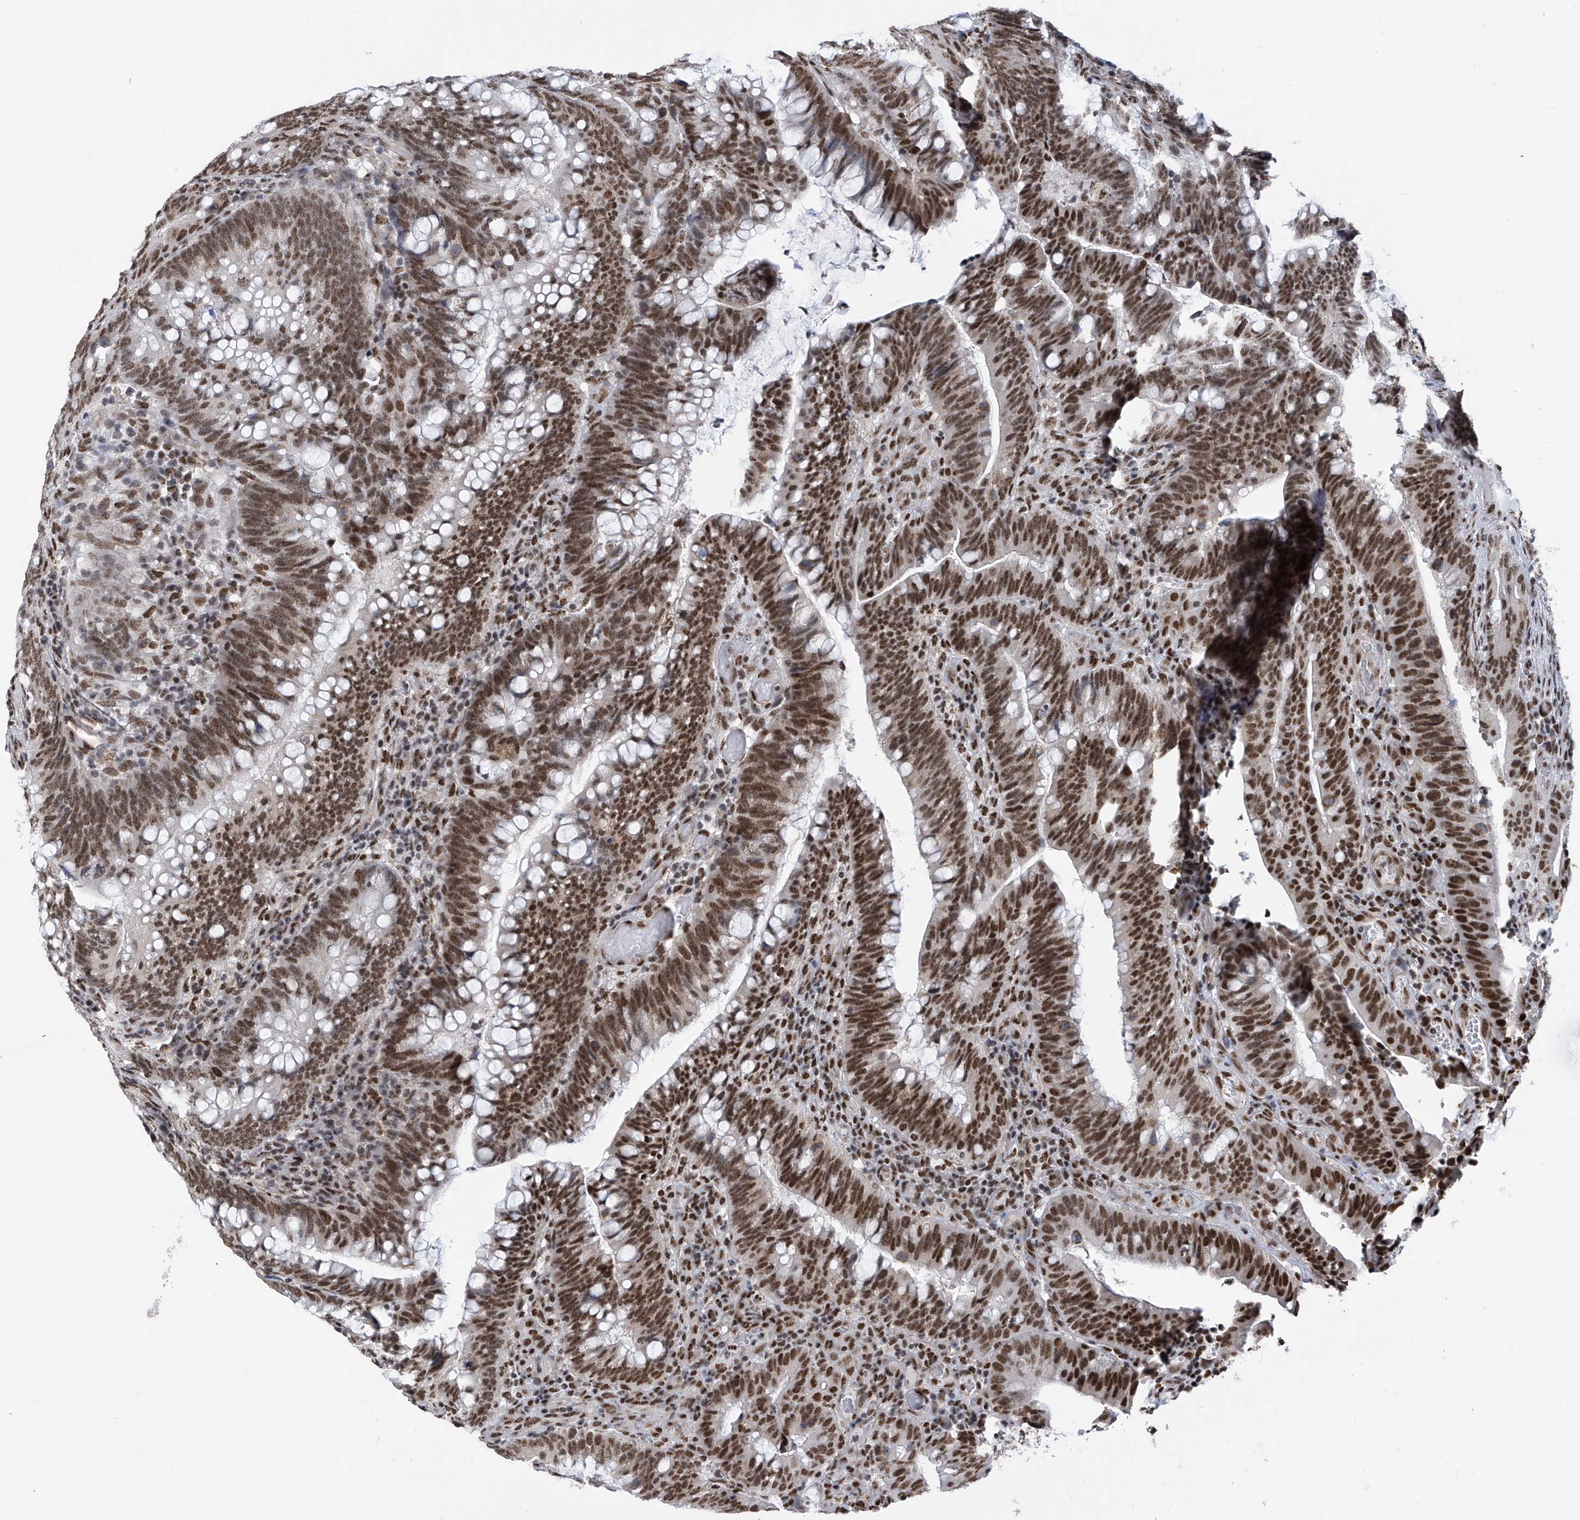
{"staining": {"intensity": "strong", "quantity": ">75%", "location": "nuclear"}, "tissue": "colorectal cancer", "cell_type": "Tumor cells", "image_type": "cancer", "snomed": [{"axis": "morphology", "description": "Adenocarcinoma, NOS"}, {"axis": "topography", "description": "Colon"}], "caption": "Human colorectal adenocarcinoma stained with a protein marker demonstrates strong staining in tumor cells.", "gene": "APLF", "patient": {"sex": "female", "age": 66}}